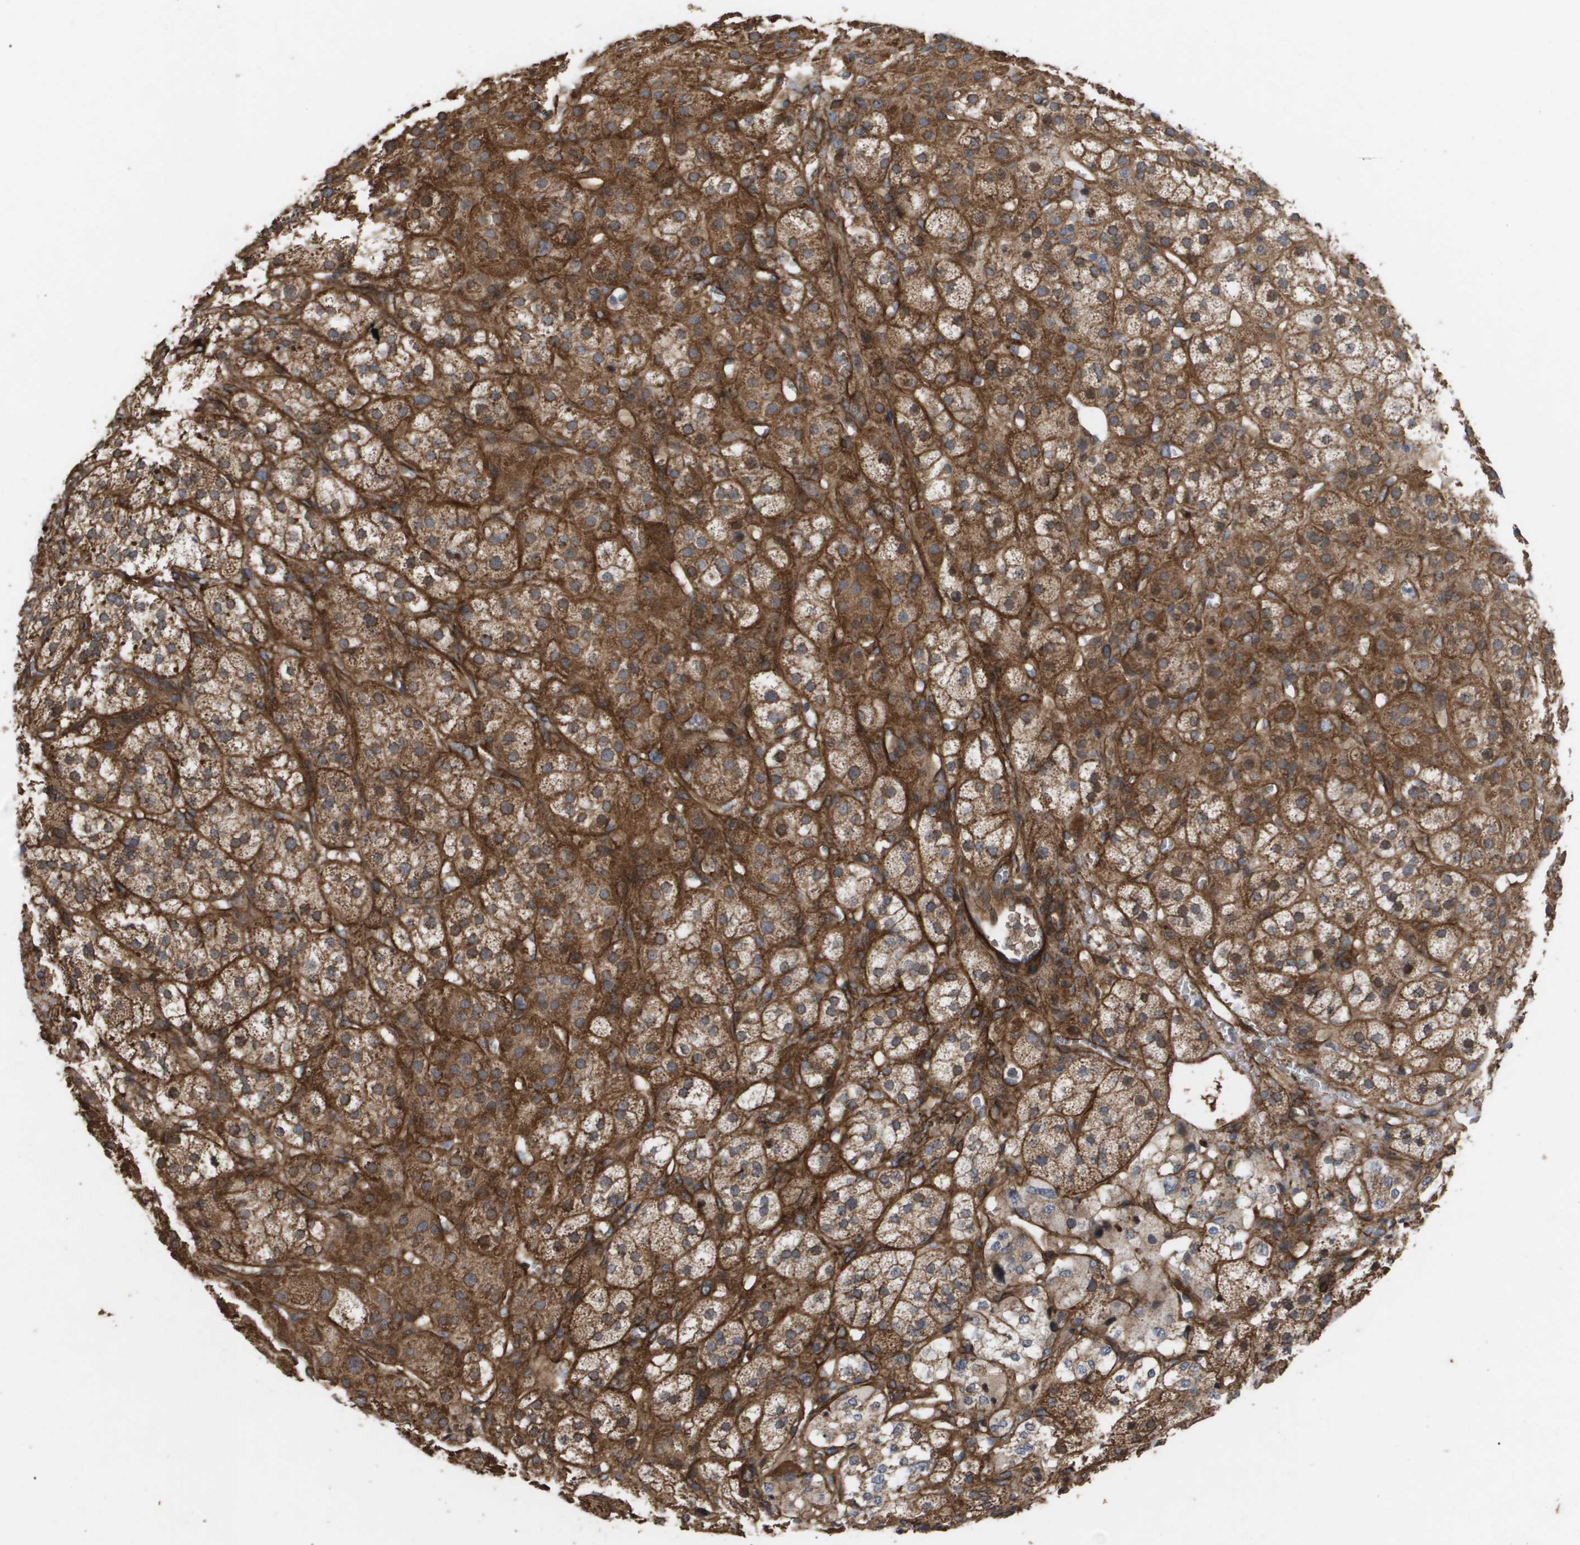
{"staining": {"intensity": "moderate", "quantity": ">75%", "location": "cytoplasmic/membranous"}, "tissue": "adrenal gland", "cell_type": "Glandular cells", "image_type": "normal", "snomed": [{"axis": "morphology", "description": "Normal tissue, NOS"}, {"axis": "topography", "description": "Adrenal gland"}], "caption": "Immunohistochemical staining of unremarkable adrenal gland demonstrates >75% levels of moderate cytoplasmic/membranous protein staining in about >75% of glandular cells.", "gene": "TNS1", "patient": {"sex": "male", "age": 56}}